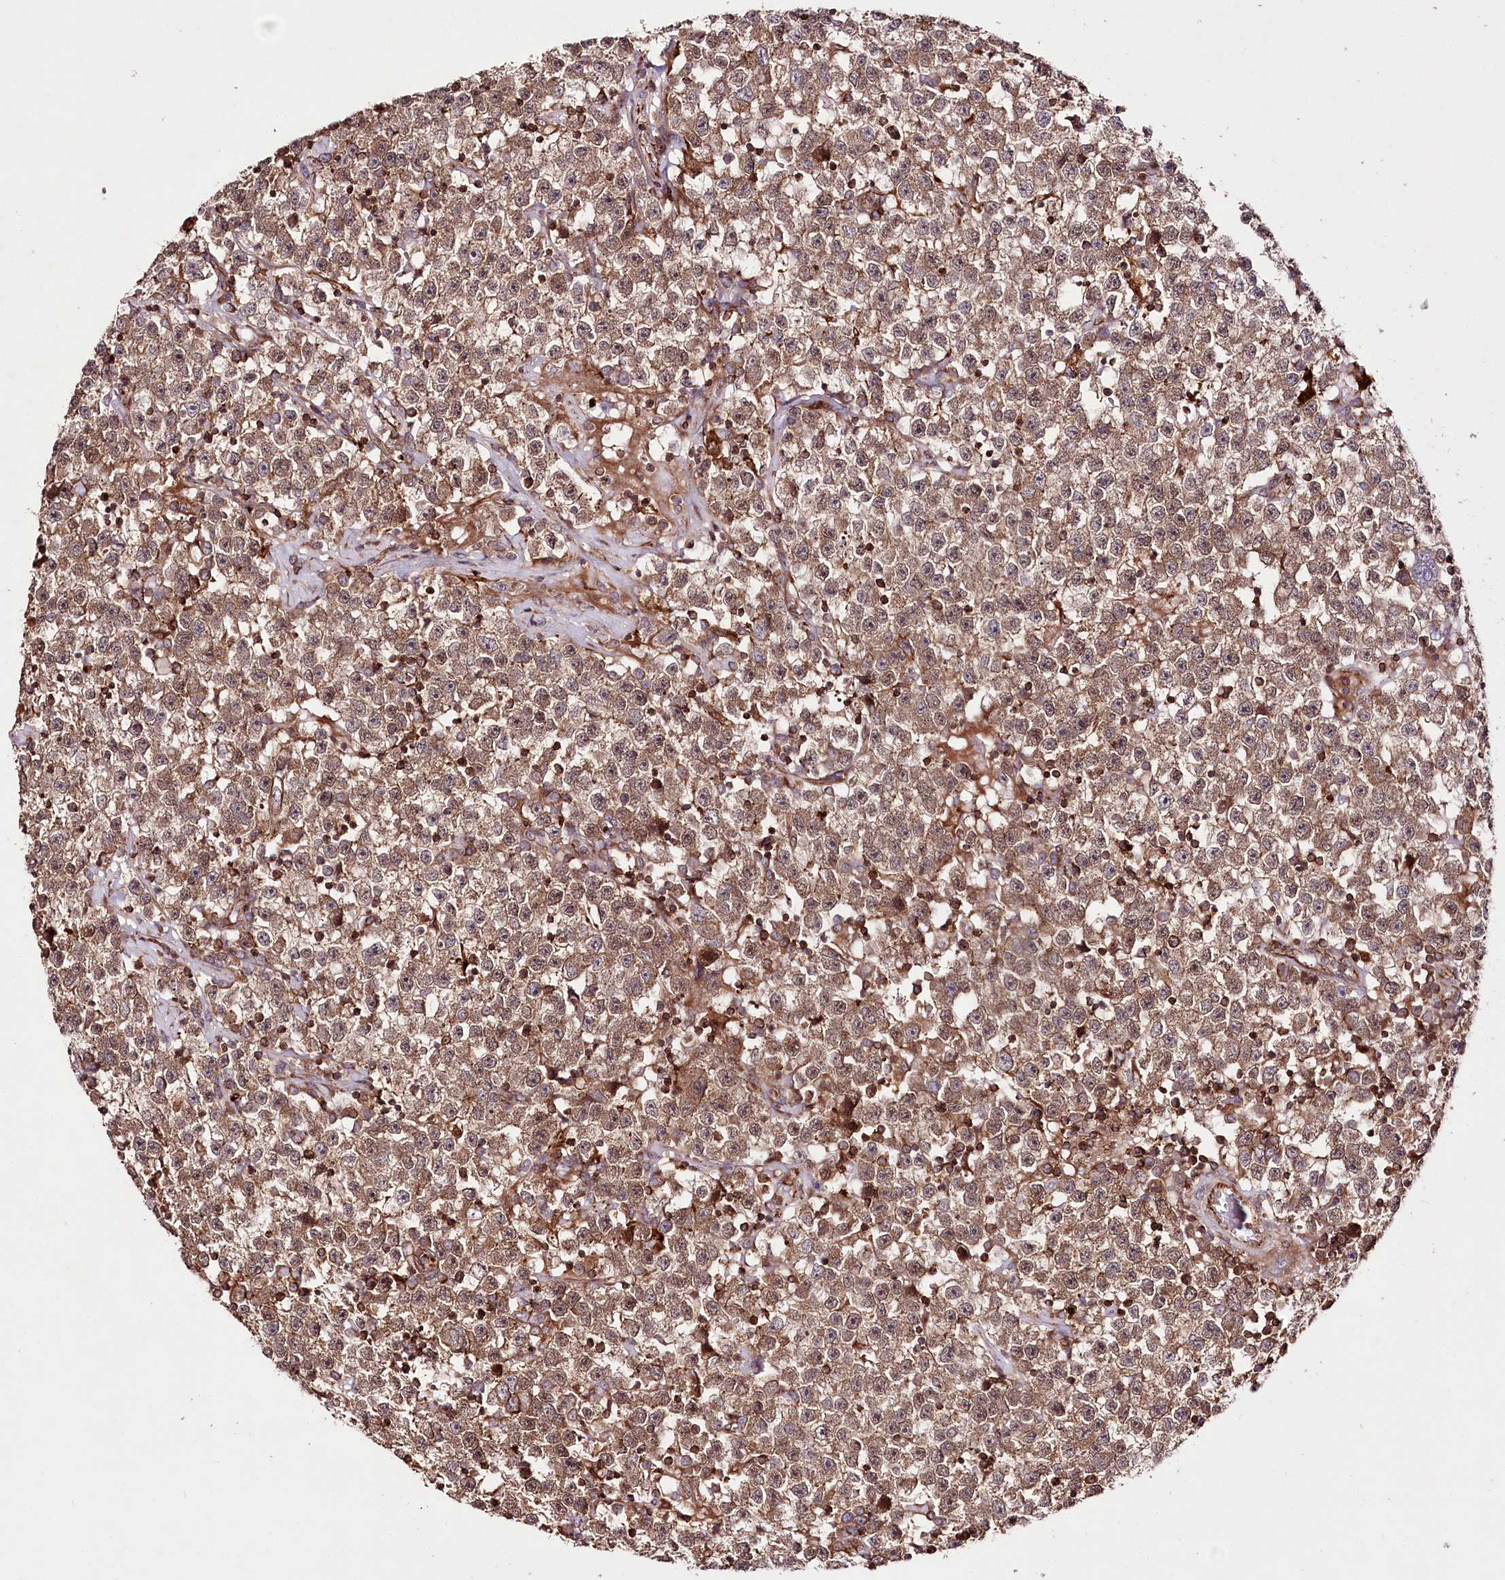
{"staining": {"intensity": "moderate", "quantity": ">75%", "location": "cytoplasmic/membranous"}, "tissue": "testis cancer", "cell_type": "Tumor cells", "image_type": "cancer", "snomed": [{"axis": "morphology", "description": "Seminoma, NOS"}, {"axis": "topography", "description": "Testis"}], "caption": "An immunohistochemistry (IHC) micrograph of tumor tissue is shown. Protein staining in brown highlights moderate cytoplasmic/membranous positivity in testis cancer (seminoma) within tumor cells. (Brightfield microscopy of DAB IHC at high magnification).", "gene": "DHX29", "patient": {"sex": "male", "age": 22}}